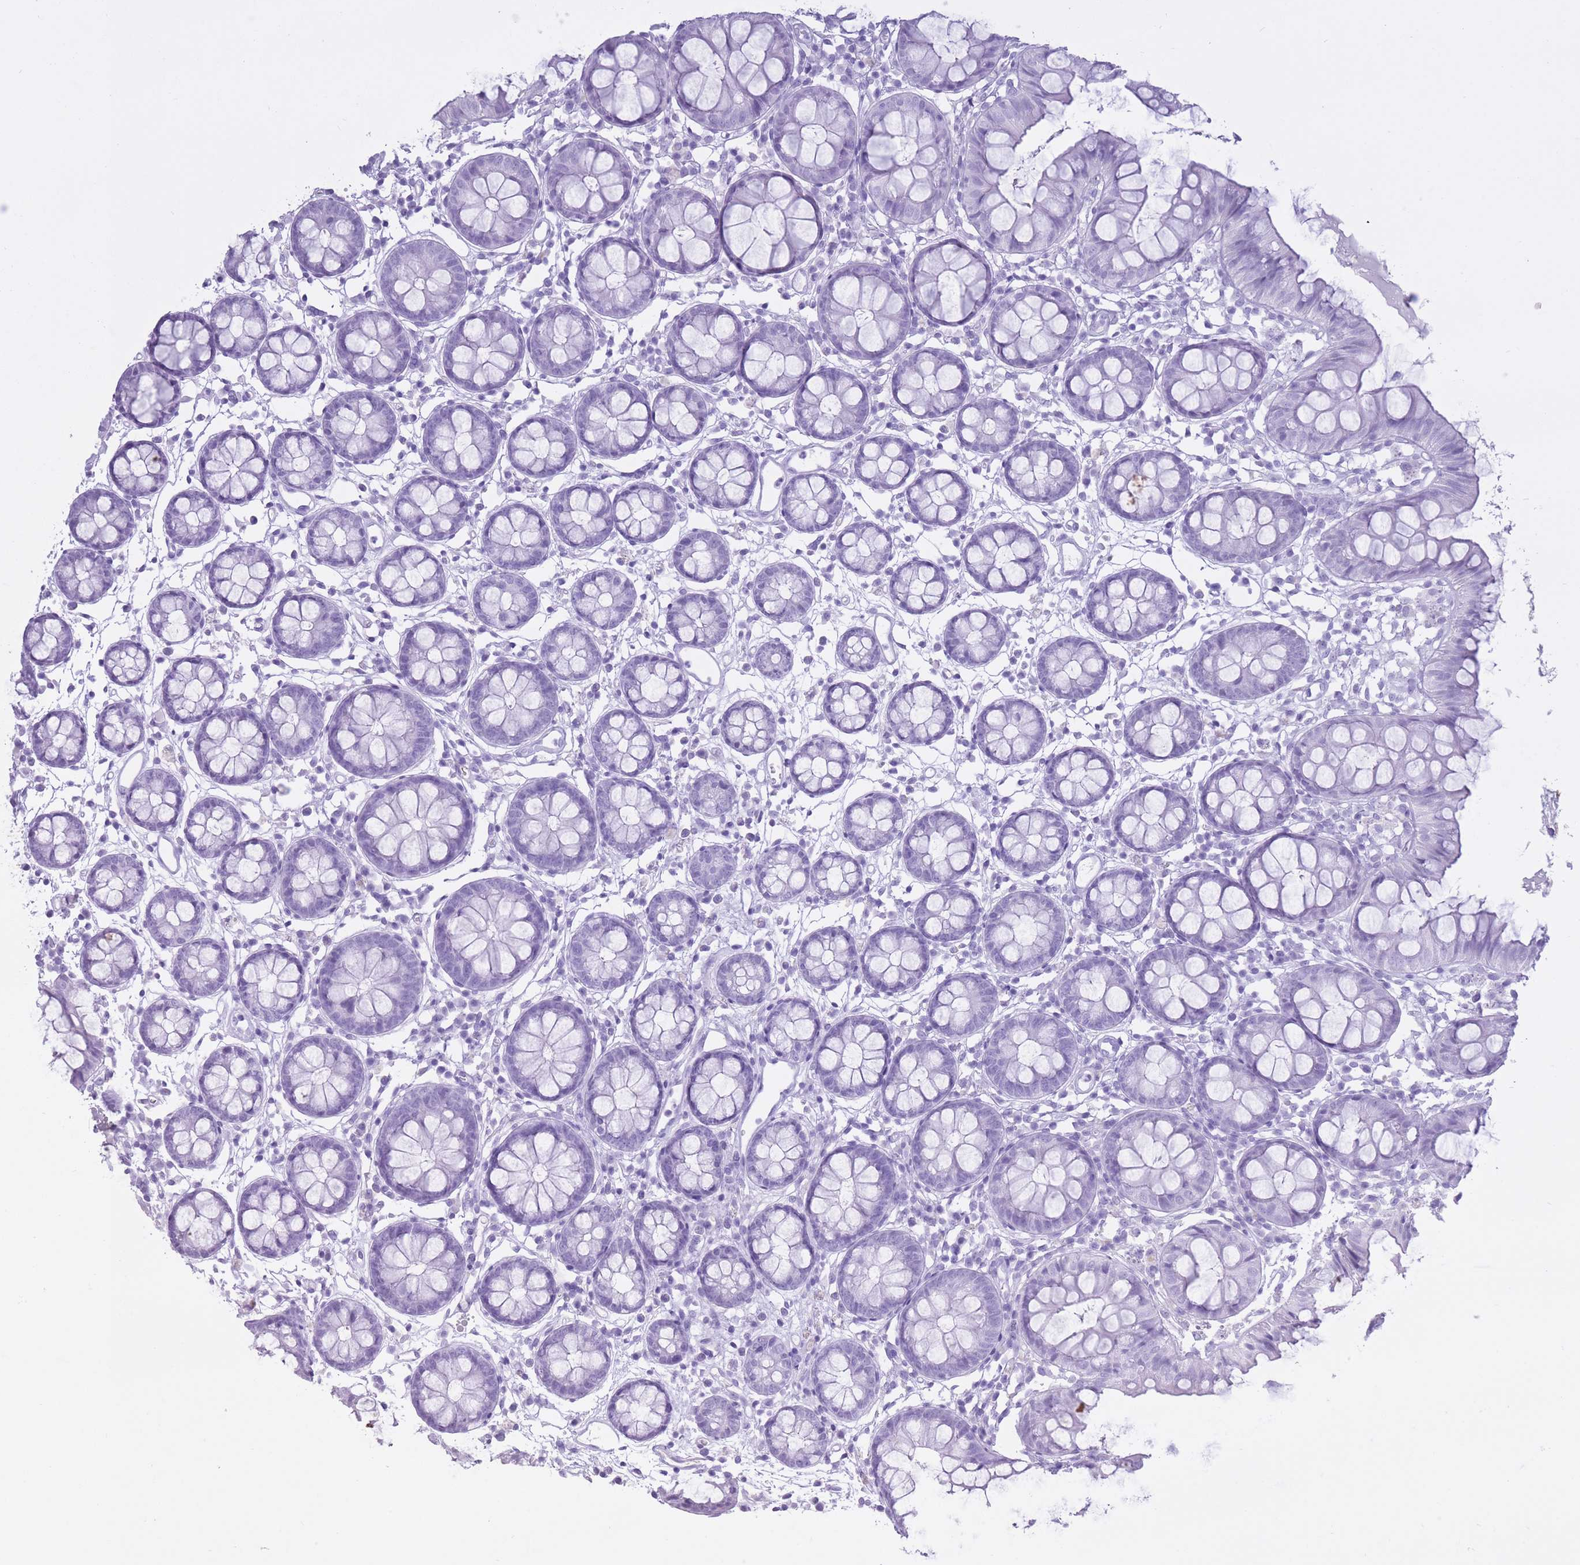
{"staining": {"intensity": "negative", "quantity": "none", "location": "none"}, "tissue": "colon", "cell_type": "Endothelial cells", "image_type": "normal", "snomed": [{"axis": "morphology", "description": "Normal tissue, NOS"}, {"axis": "topography", "description": "Colon"}], "caption": "Endothelial cells show no significant positivity in normal colon. Nuclei are stained in blue.", "gene": "AP3S1", "patient": {"sex": "female", "age": 84}}